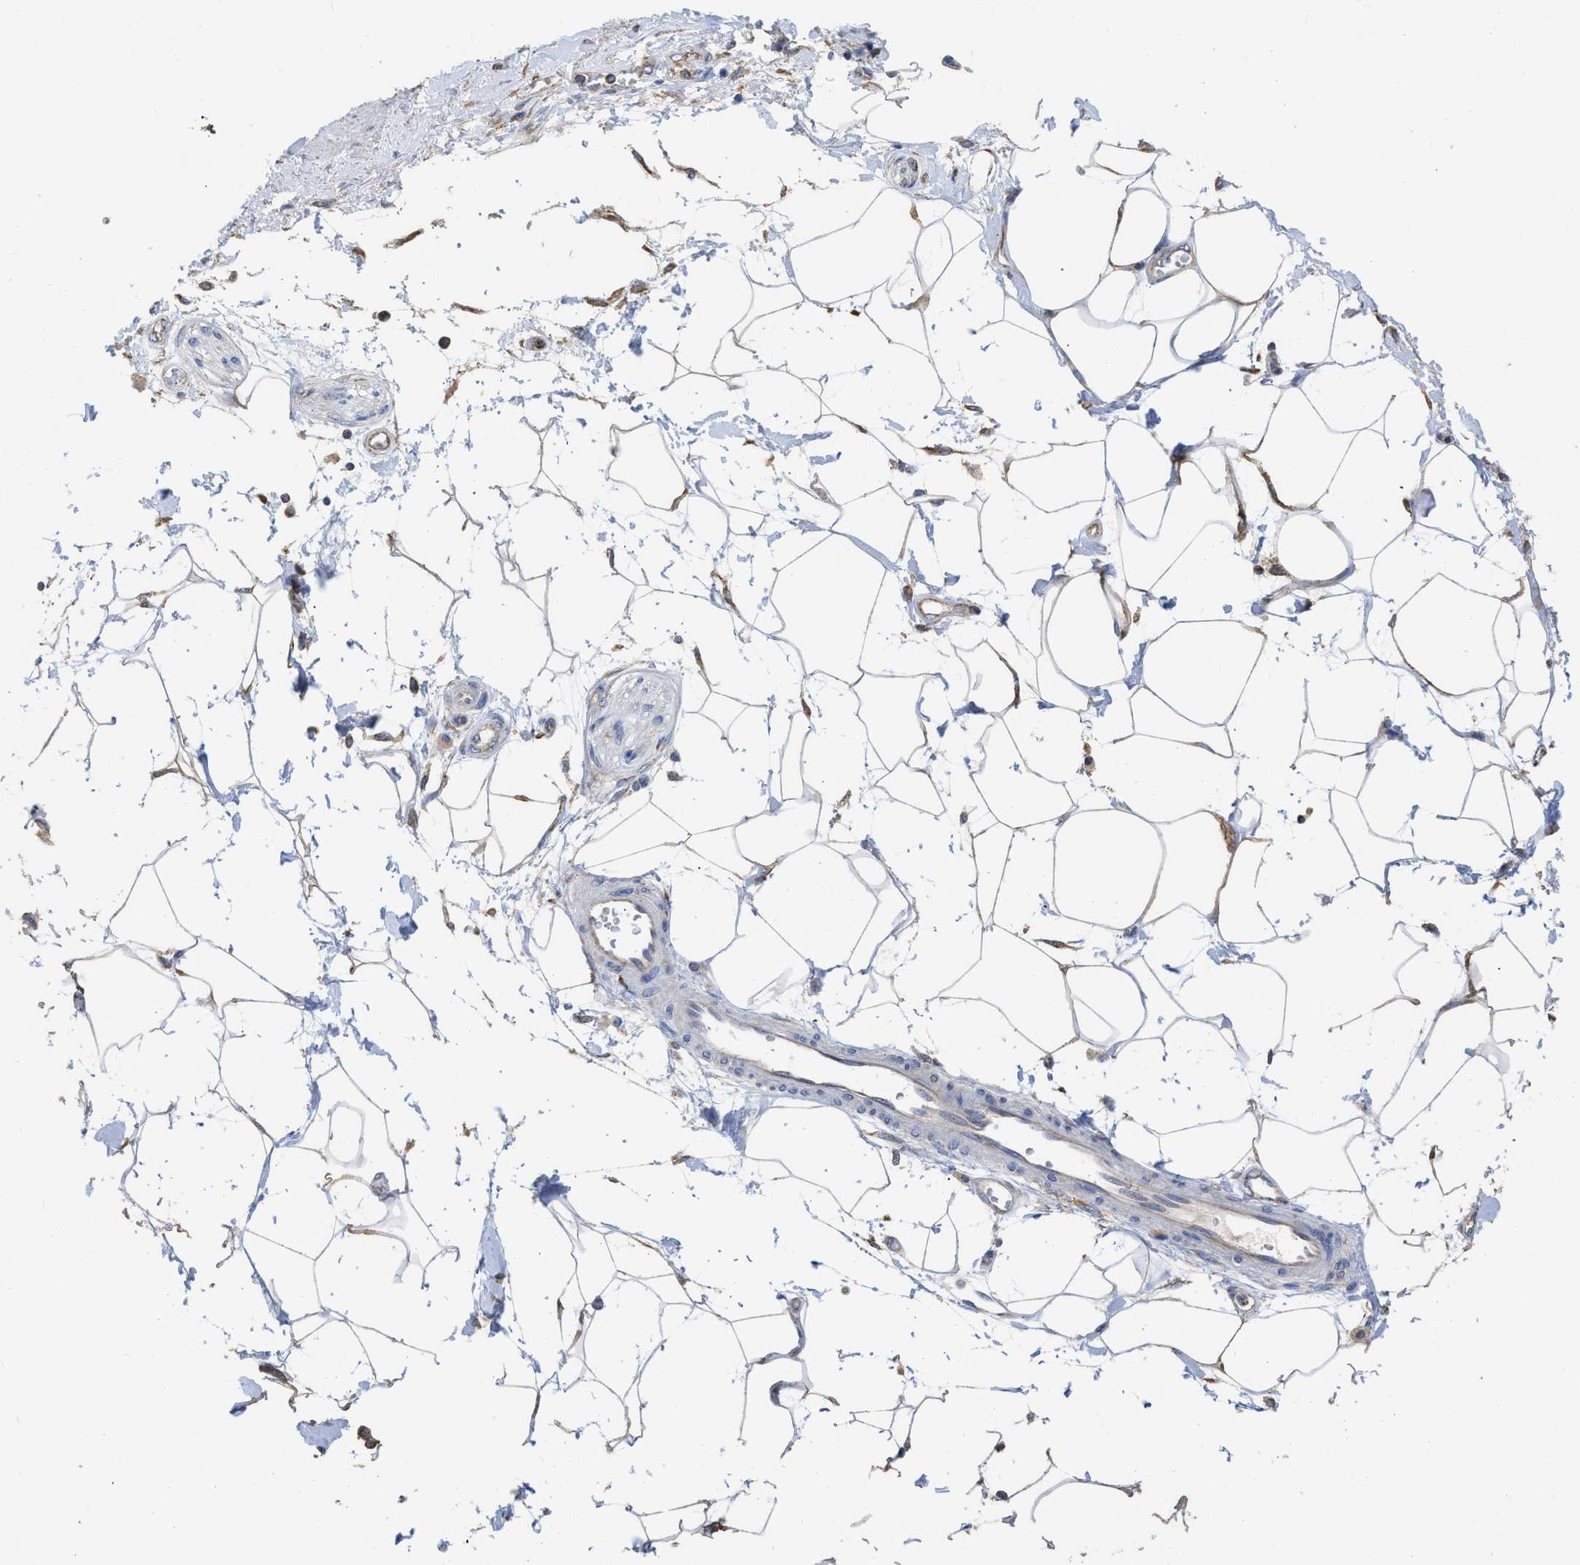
{"staining": {"intensity": "weak", "quantity": ">75%", "location": "cytoplasmic/membranous"}, "tissue": "adipose tissue", "cell_type": "Adipocytes", "image_type": "normal", "snomed": [{"axis": "morphology", "description": "Normal tissue, NOS"}, {"axis": "morphology", "description": "Adenocarcinoma, NOS"}, {"axis": "topography", "description": "Duodenum"}, {"axis": "topography", "description": "Peripheral nerve tissue"}], "caption": "A photomicrograph showing weak cytoplasmic/membranous positivity in approximately >75% of adipocytes in unremarkable adipose tissue, as visualized by brown immunohistochemical staining.", "gene": "AK2", "patient": {"sex": "female", "age": 60}}